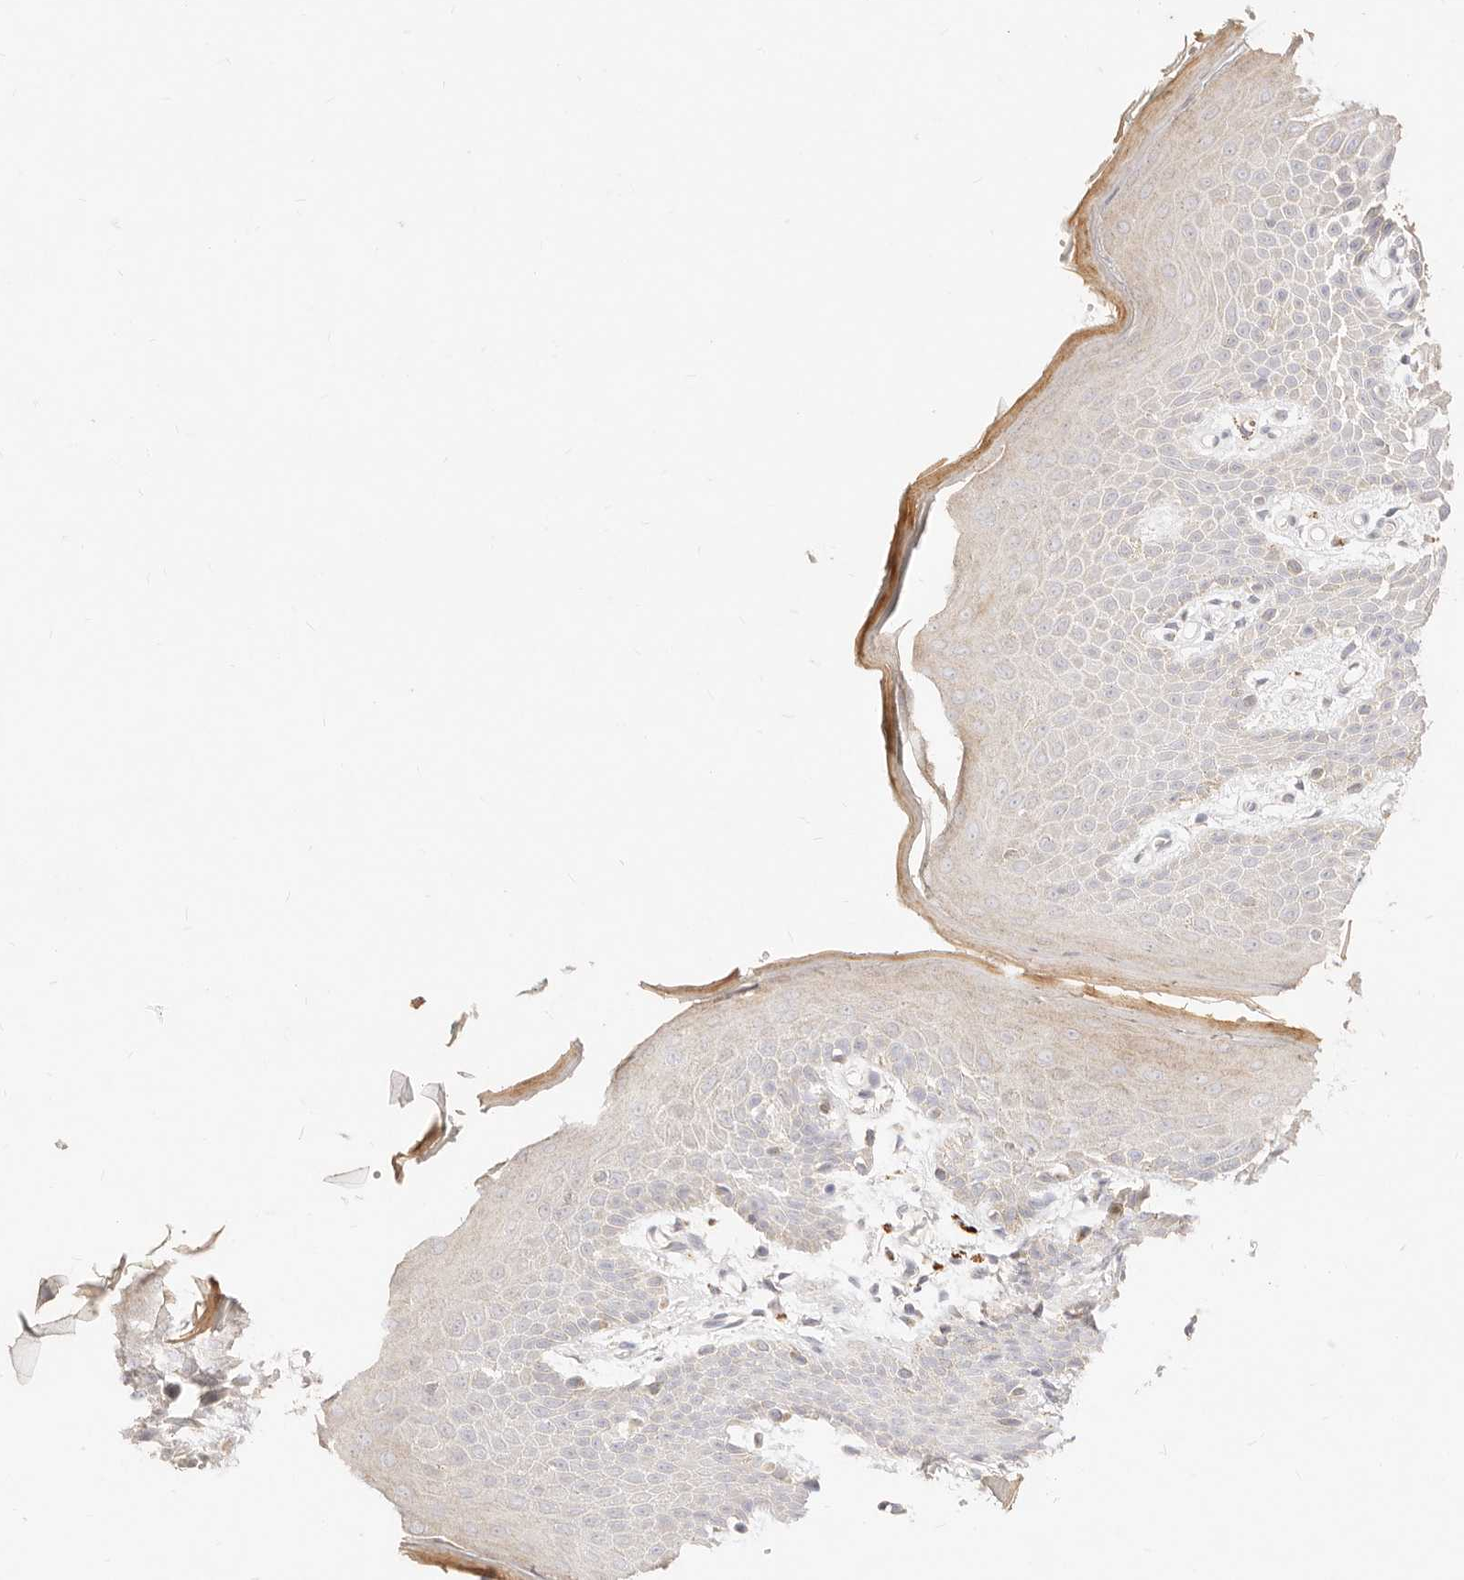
{"staining": {"intensity": "weak", "quantity": "<25%", "location": "cytoplasmic/membranous"}, "tissue": "skin", "cell_type": "Epidermal cells", "image_type": "normal", "snomed": [{"axis": "morphology", "description": "Normal tissue, NOS"}, {"axis": "topography", "description": "Anal"}], "caption": "Human skin stained for a protein using immunohistochemistry exhibits no positivity in epidermal cells.", "gene": "ACOX1", "patient": {"sex": "male", "age": 74}}